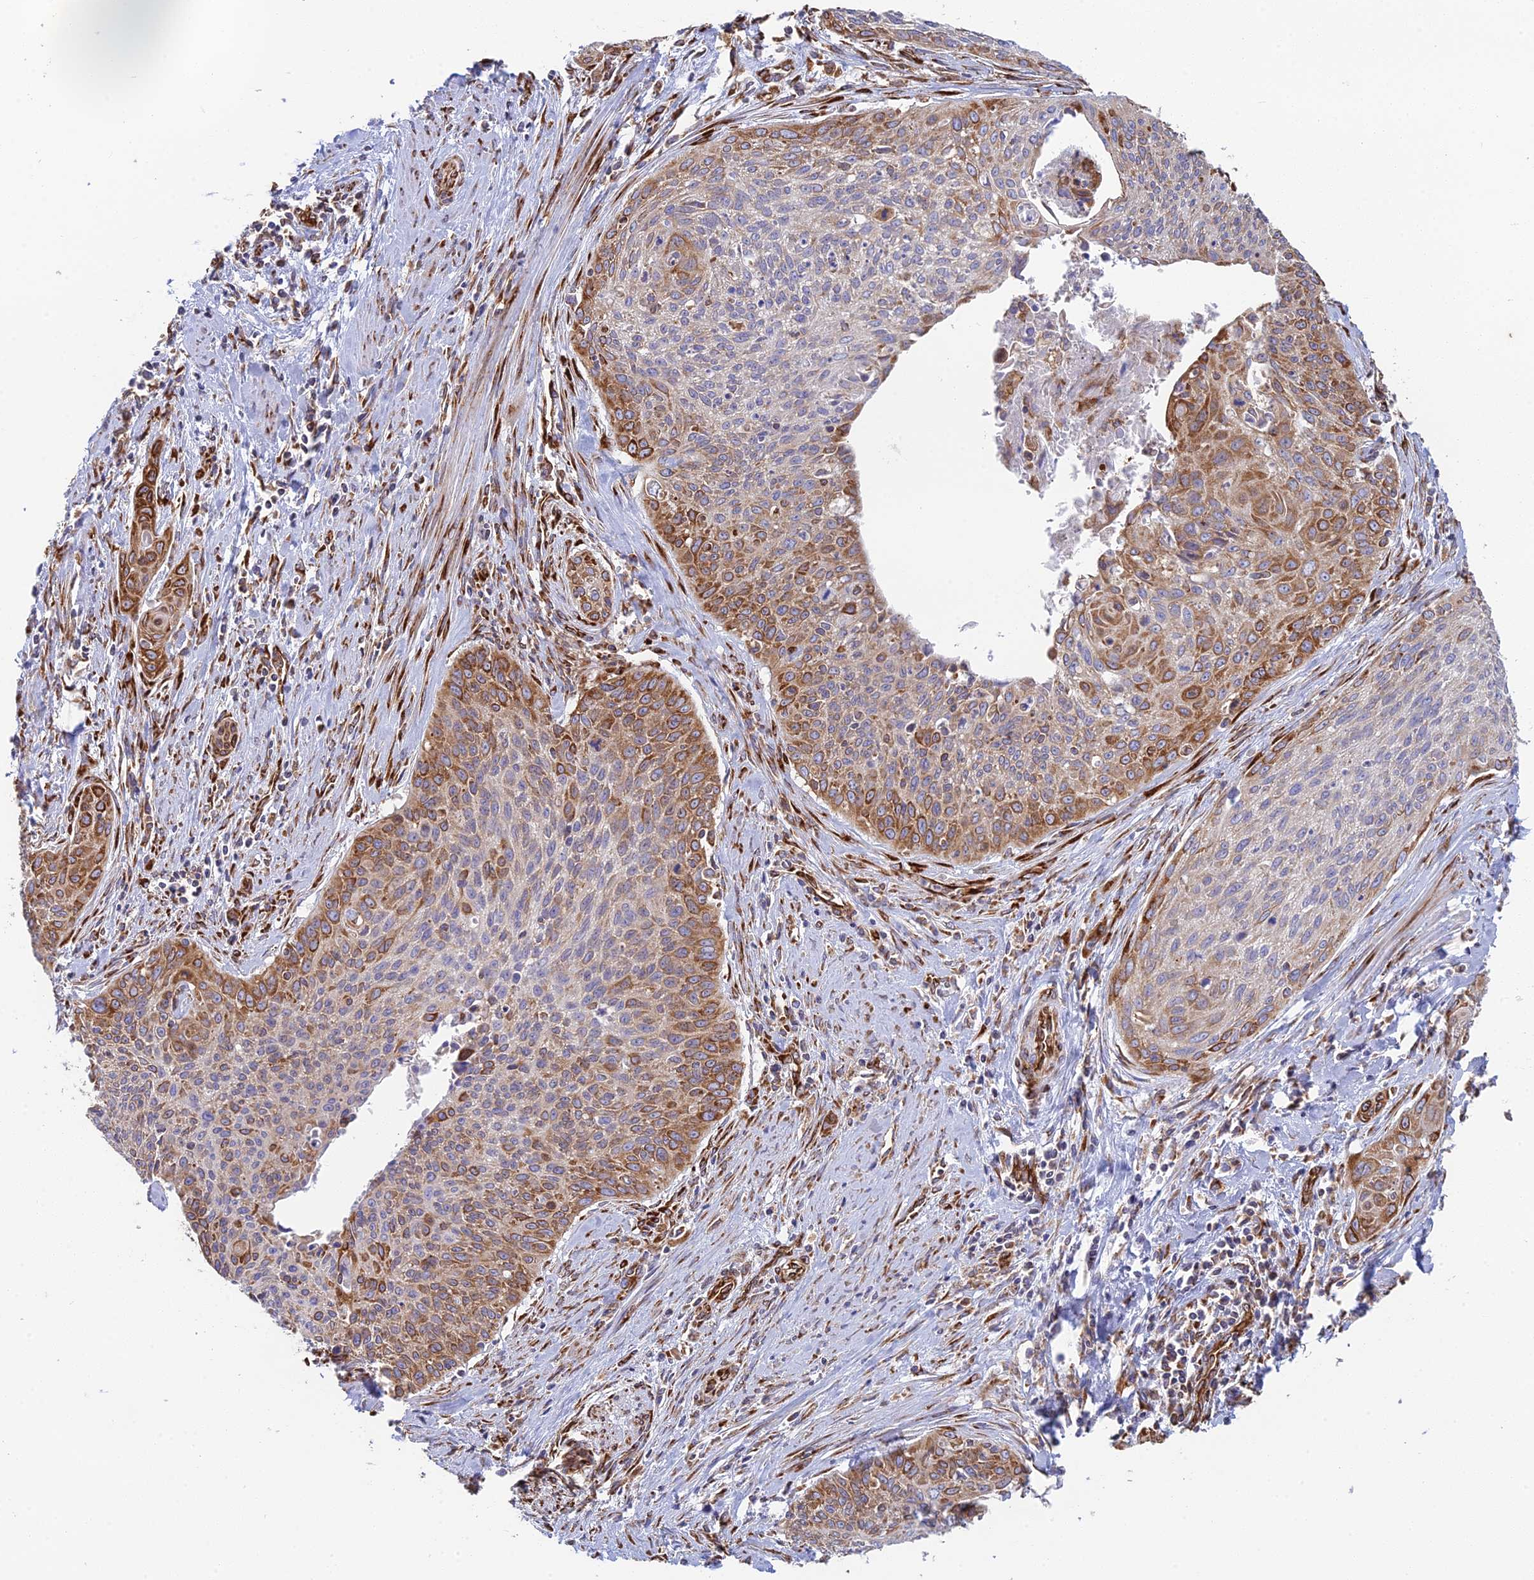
{"staining": {"intensity": "moderate", "quantity": "25%-75%", "location": "cytoplasmic/membranous"}, "tissue": "cervical cancer", "cell_type": "Tumor cells", "image_type": "cancer", "snomed": [{"axis": "morphology", "description": "Squamous cell carcinoma, NOS"}, {"axis": "topography", "description": "Cervix"}], "caption": "The histopathology image shows staining of cervical cancer (squamous cell carcinoma), revealing moderate cytoplasmic/membranous protein staining (brown color) within tumor cells.", "gene": "CCDC69", "patient": {"sex": "female", "age": 55}}